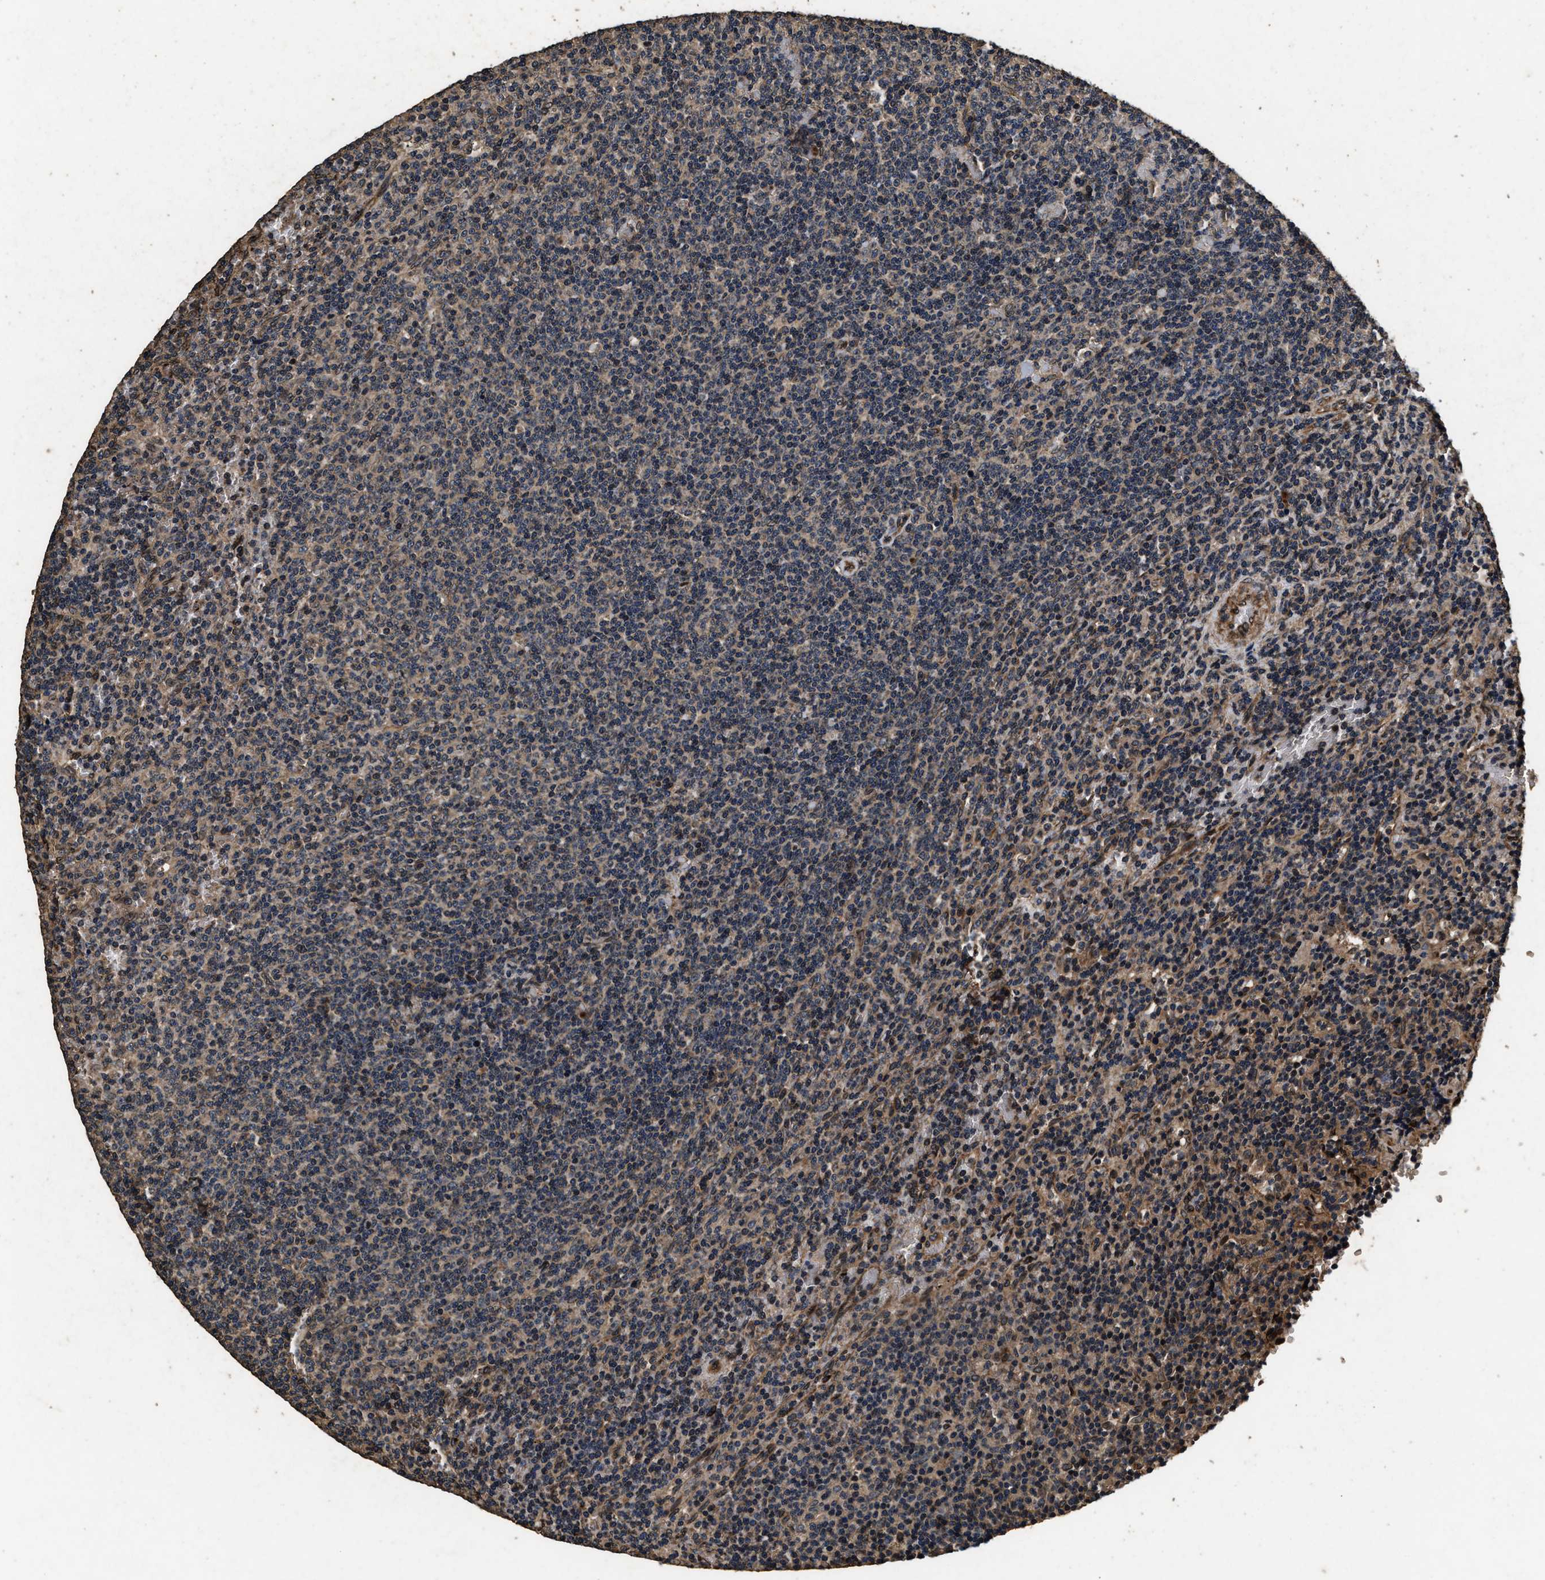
{"staining": {"intensity": "weak", "quantity": "<25%", "location": "cytoplasmic/membranous"}, "tissue": "lymphoma", "cell_type": "Tumor cells", "image_type": "cancer", "snomed": [{"axis": "morphology", "description": "Malignant lymphoma, non-Hodgkin's type, Low grade"}, {"axis": "topography", "description": "Spleen"}], "caption": "This is an IHC photomicrograph of human lymphoma. There is no expression in tumor cells.", "gene": "ACCS", "patient": {"sex": "female", "age": 50}}